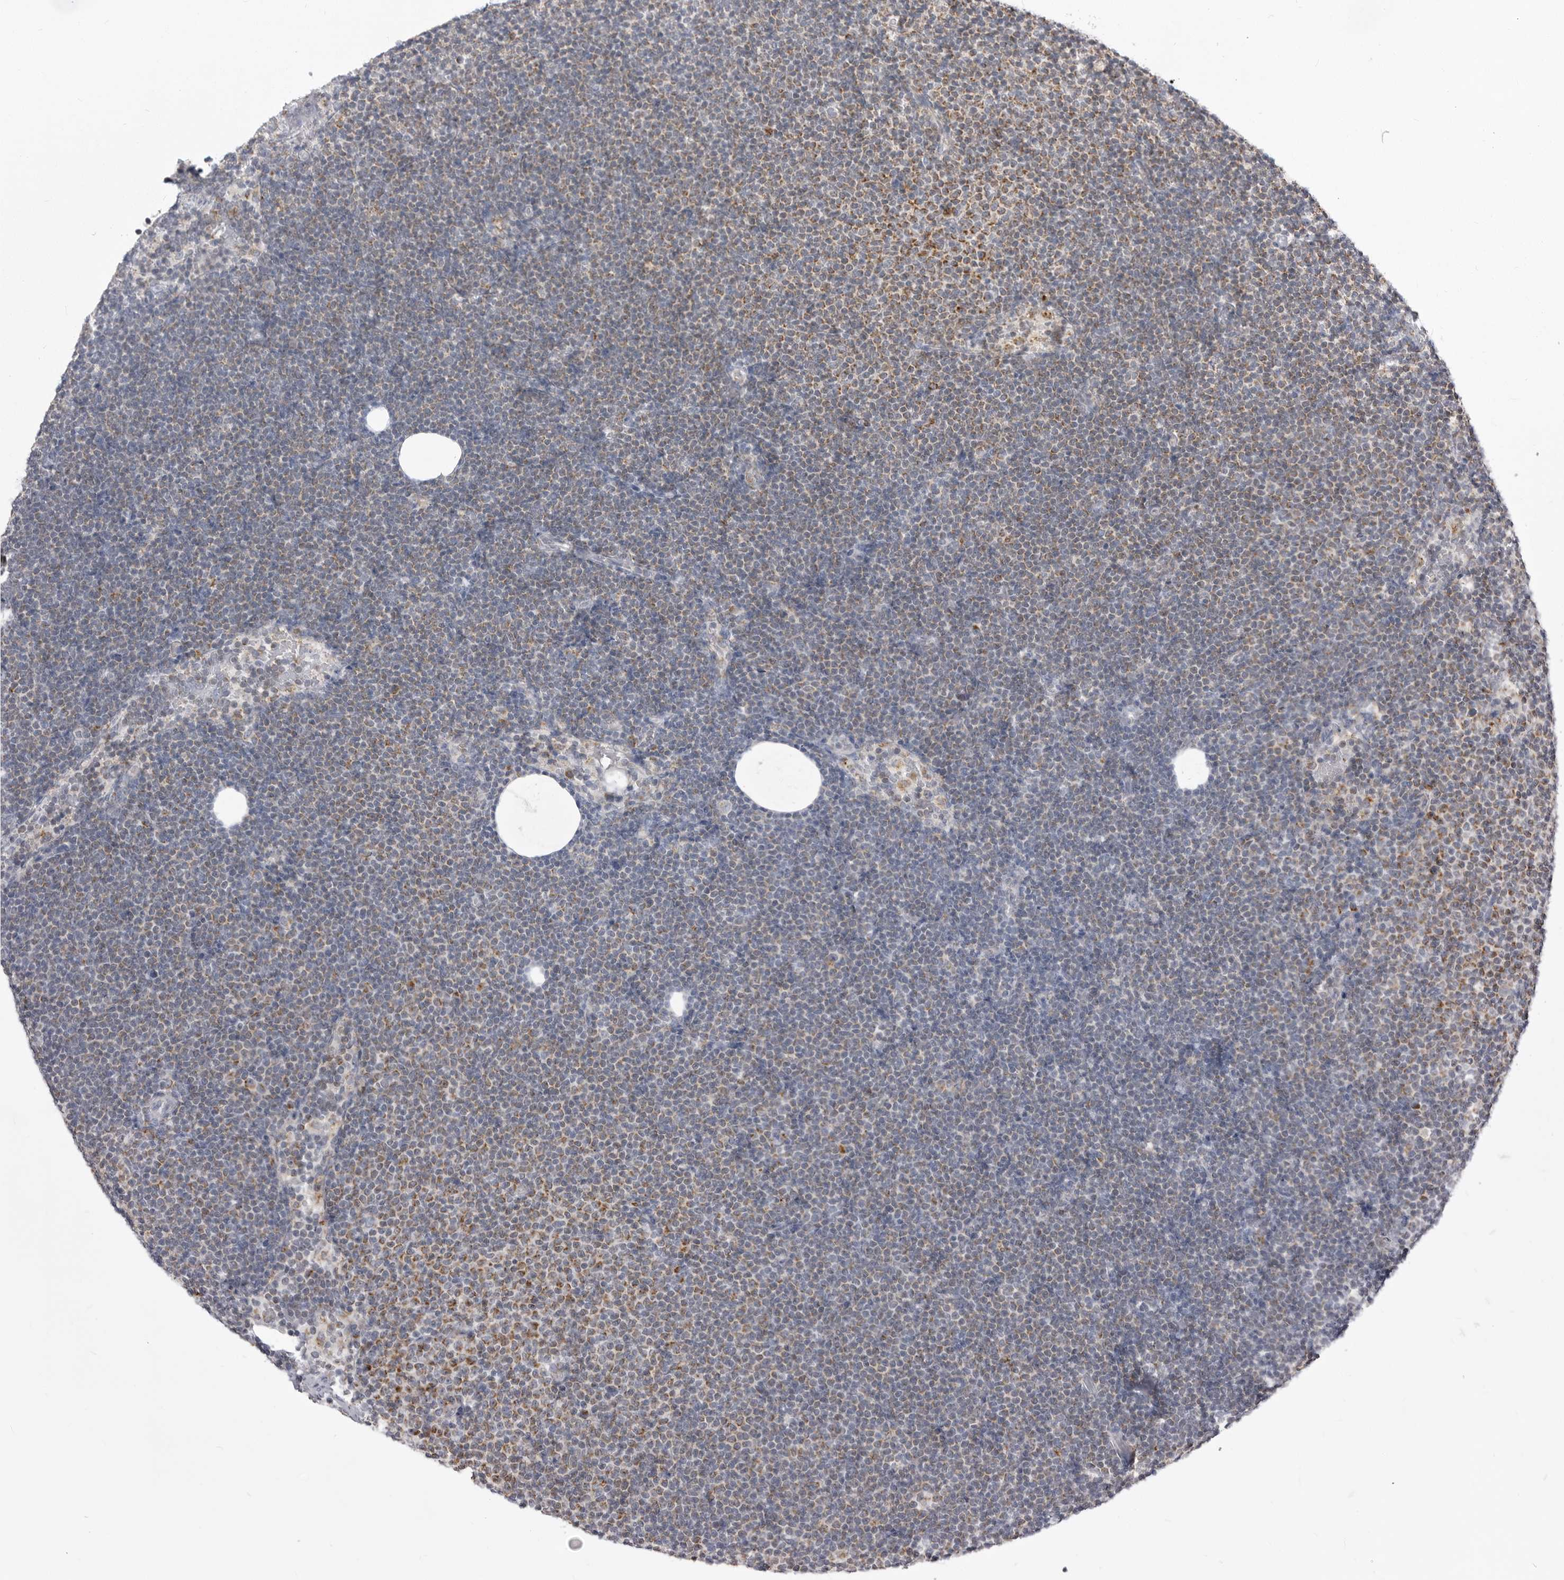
{"staining": {"intensity": "moderate", "quantity": "25%-75%", "location": "cytoplasmic/membranous"}, "tissue": "lymphoma", "cell_type": "Tumor cells", "image_type": "cancer", "snomed": [{"axis": "morphology", "description": "Malignant lymphoma, non-Hodgkin's type, Low grade"}, {"axis": "topography", "description": "Lymph node"}], "caption": "Low-grade malignant lymphoma, non-Hodgkin's type stained with a brown dye exhibits moderate cytoplasmic/membranous positive staining in about 25%-75% of tumor cells.", "gene": "FH", "patient": {"sex": "female", "age": 53}}